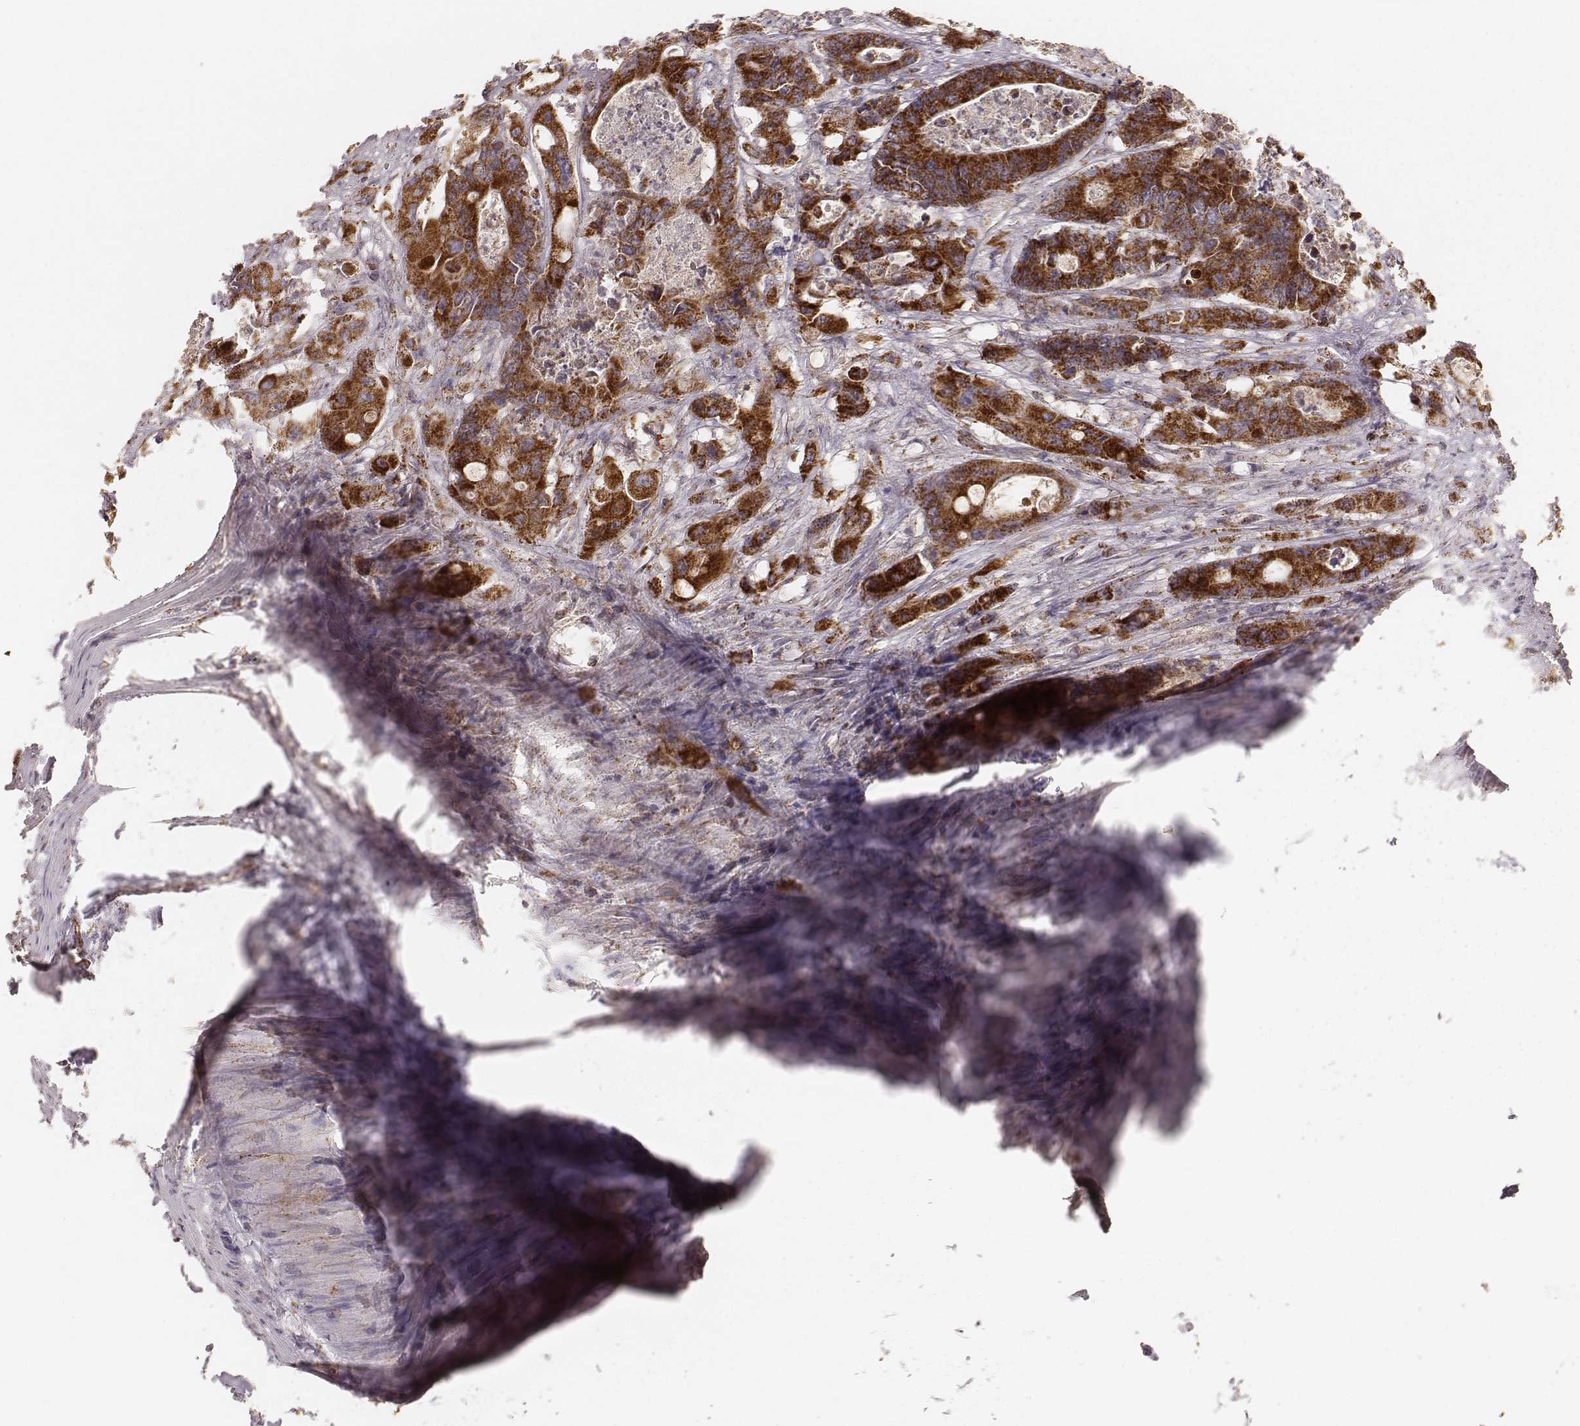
{"staining": {"intensity": "strong", "quantity": ">75%", "location": "cytoplasmic/membranous"}, "tissue": "colorectal cancer", "cell_type": "Tumor cells", "image_type": "cancer", "snomed": [{"axis": "morphology", "description": "Adenocarcinoma, NOS"}, {"axis": "topography", "description": "Rectum"}], "caption": "Tumor cells display strong cytoplasmic/membranous staining in about >75% of cells in adenocarcinoma (colorectal).", "gene": "CS", "patient": {"sex": "male", "age": 54}}